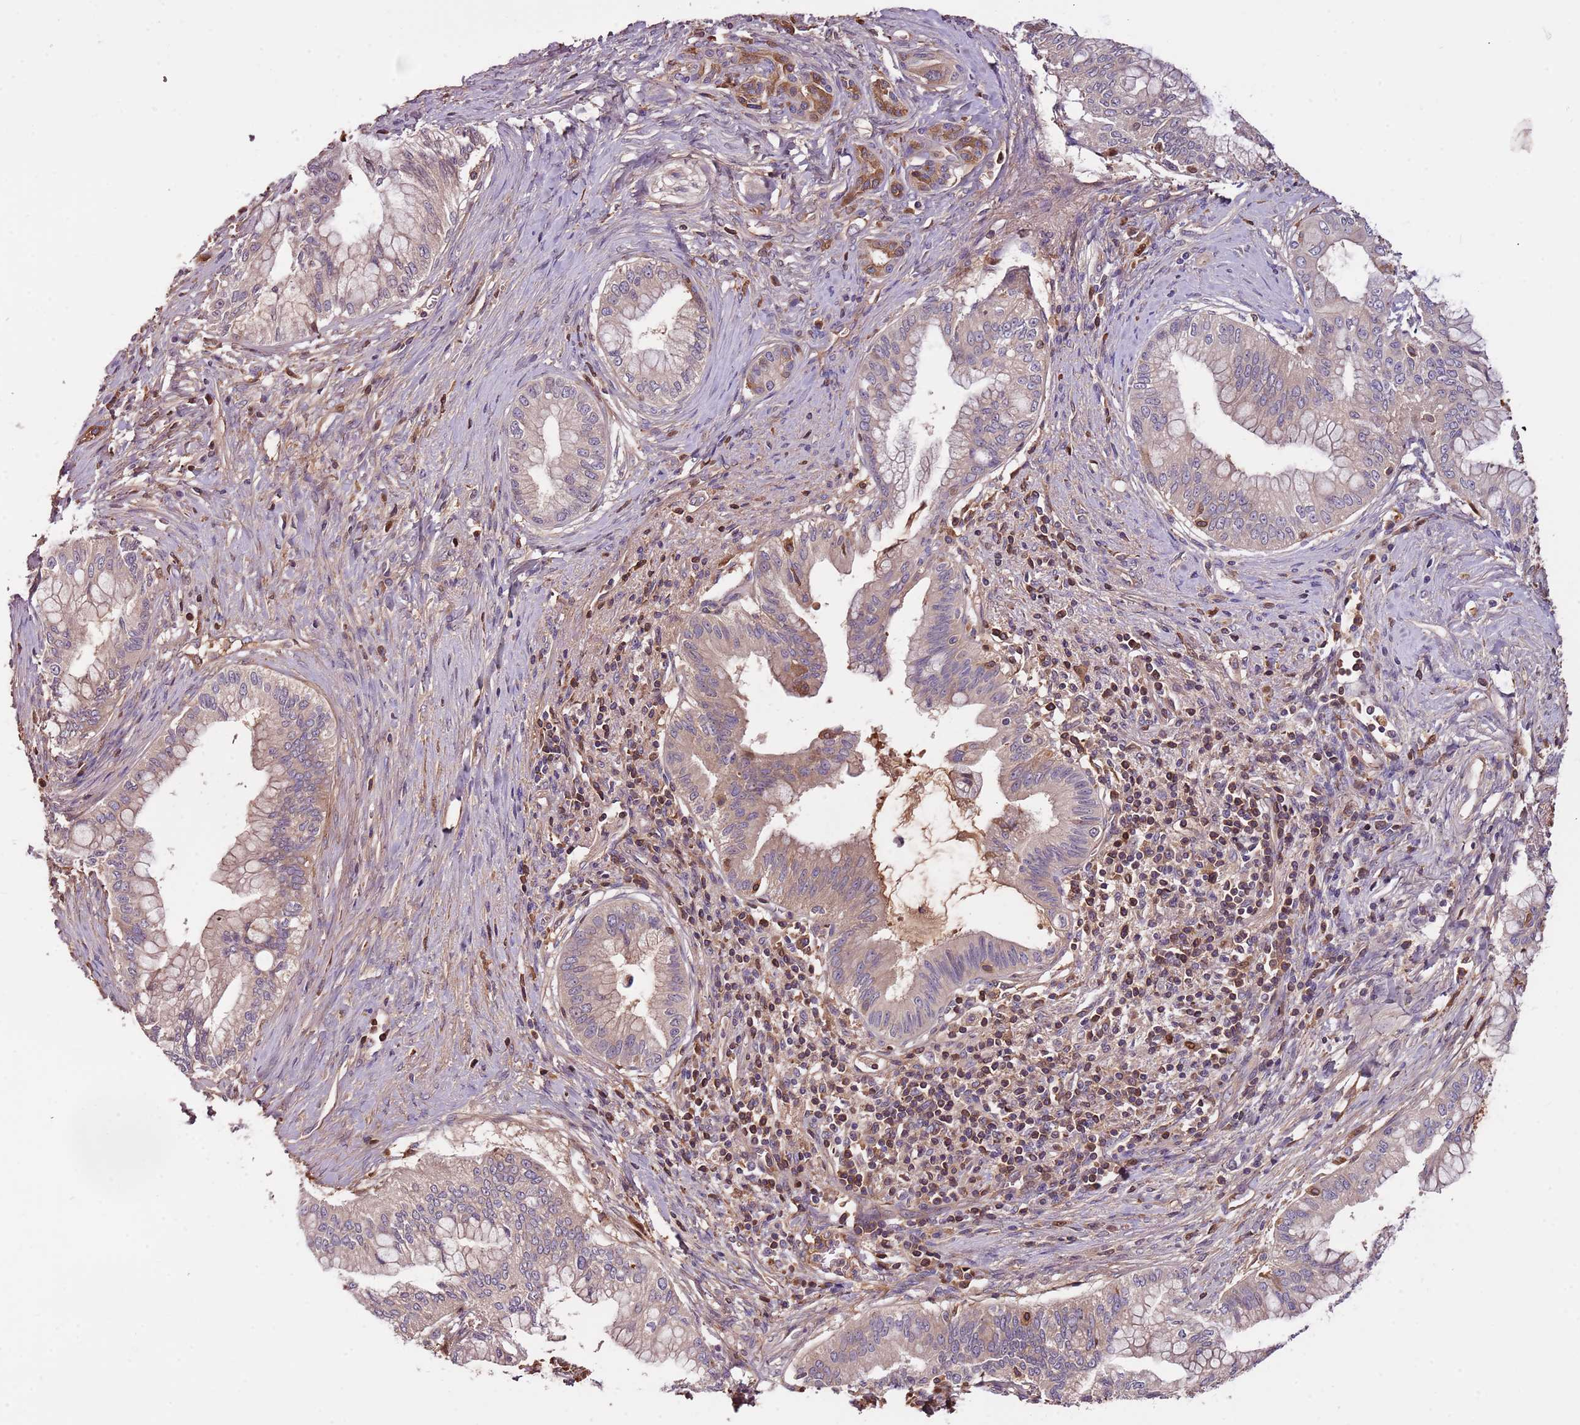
{"staining": {"intensity": "weak", "quantity": "<25%", "location": "cytoplasmic/membranous"}, "tissue": "pancreatic cancer", "cell_type": "Tumor cells", "image_type": "cancer", "snomed": [{"axis": "morphology", "description": "Adenocarcinoma, NOS"}, {"axis": "topography", "description": "Pancreas"}], "caption": "Immunohistochemistry (IHC) micrograph of neoplastic tissue: human pancreatic cancer (adenocarcinoma) stained with DAB (3,3'-diaminobenzidine) shows no significant protein staining in tumor cells.", "gene": "DENR", "patient": {"sex": "male", "age": 46}}